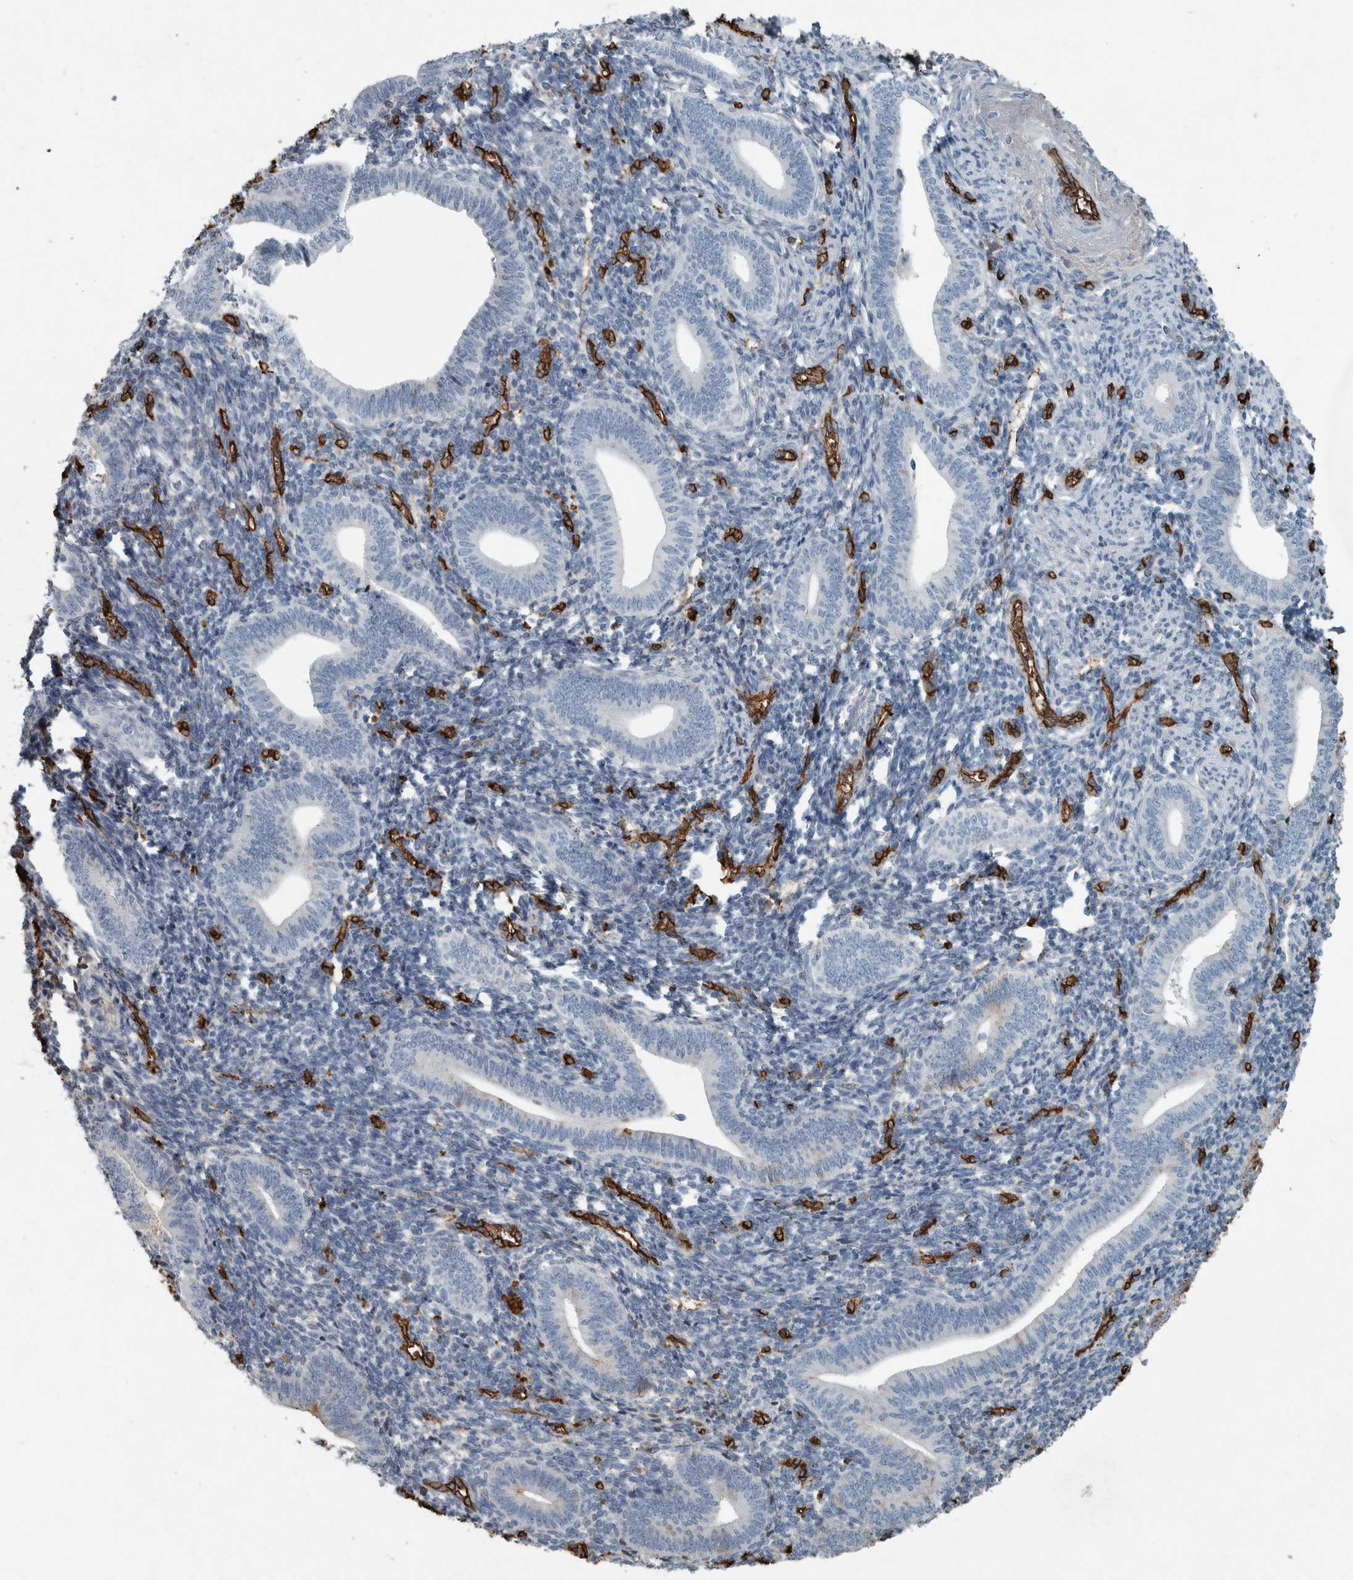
{"staining": {"intensity": "negative", "quantity": "none", "location": "none"}, "tissue": "endometrium", "cell_type": "Cells in endometrial stroma", "image_type": "normal", "snomed": [{"axis": "morphology", "description": "Normal tissue, NOS"}, {"axis": "topography", "description": "Uterus"}, {"axis": "topography", "description": "Endometrium"}], "caption": "DAB (3,3'-diaminobenzidine) immunohistochemical staining of benign human endometrium reveals no significant staining in cells in endometrial stroma.", "gene": "LBP", "patient": {"sex": "female", "age": 33}}